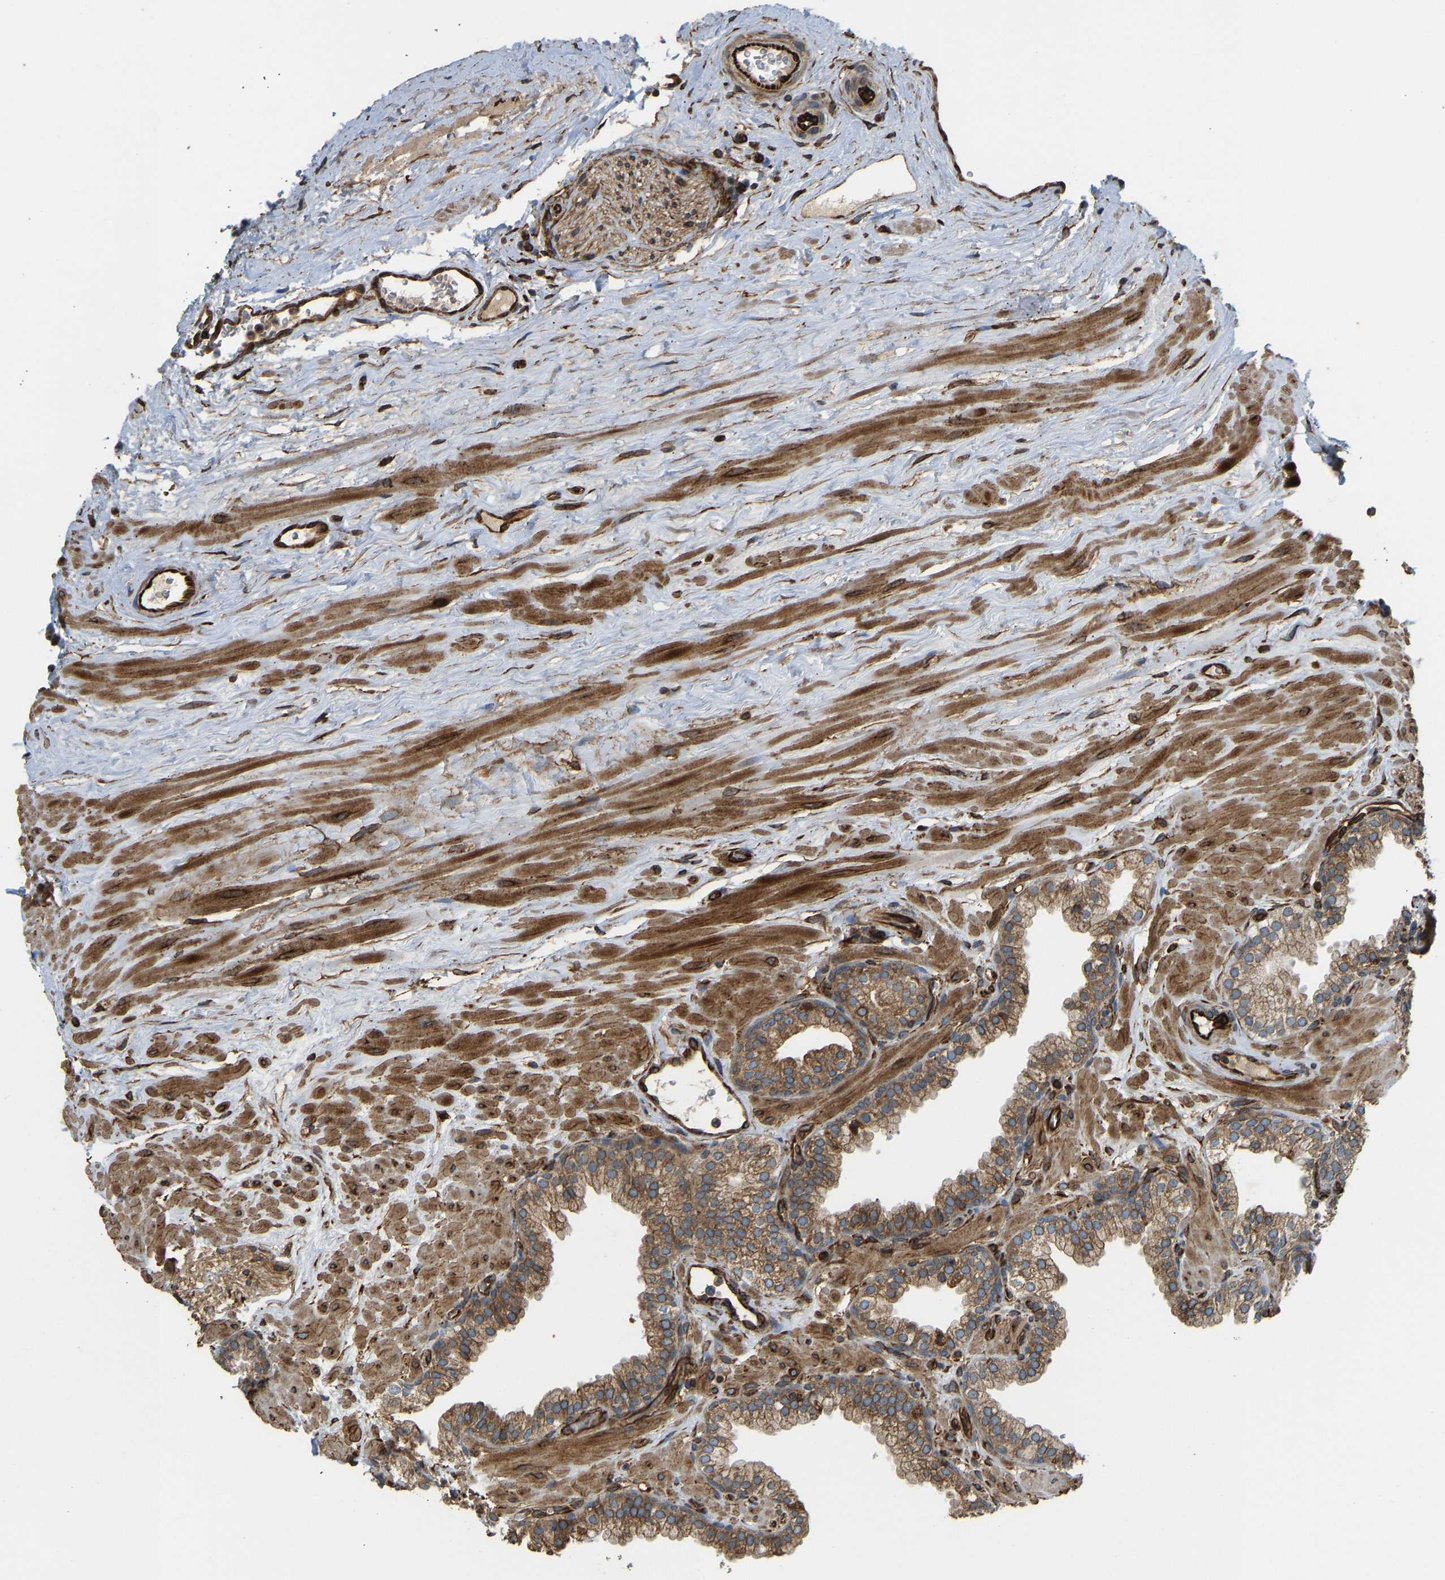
{"staining": {"intensity": "moderate", "quantity": ">75%", "location": "cytoplasmic/membranous"}, "tissue": "prostate", "cell_type": "Glandular cells", "image_type": "normal", "snomed": [{"axis": "morphology", "description": "Normal tissue, NOS"}, {"axis": "morphology", "description": "Urothelial carcinoma, Low grade"}, {"axis": "topography", "description": "Urinary bladder"}, {"axis": "topography", "description": "Prostate"}], "caption": "Brown immunohistochemical staining in benign prostate demonstrates moderate cytoplasmic/membranous positivity in about >75% of glandular cells.", "gene": "BEX3", "patient": {"sex": "male", "age": 60}}